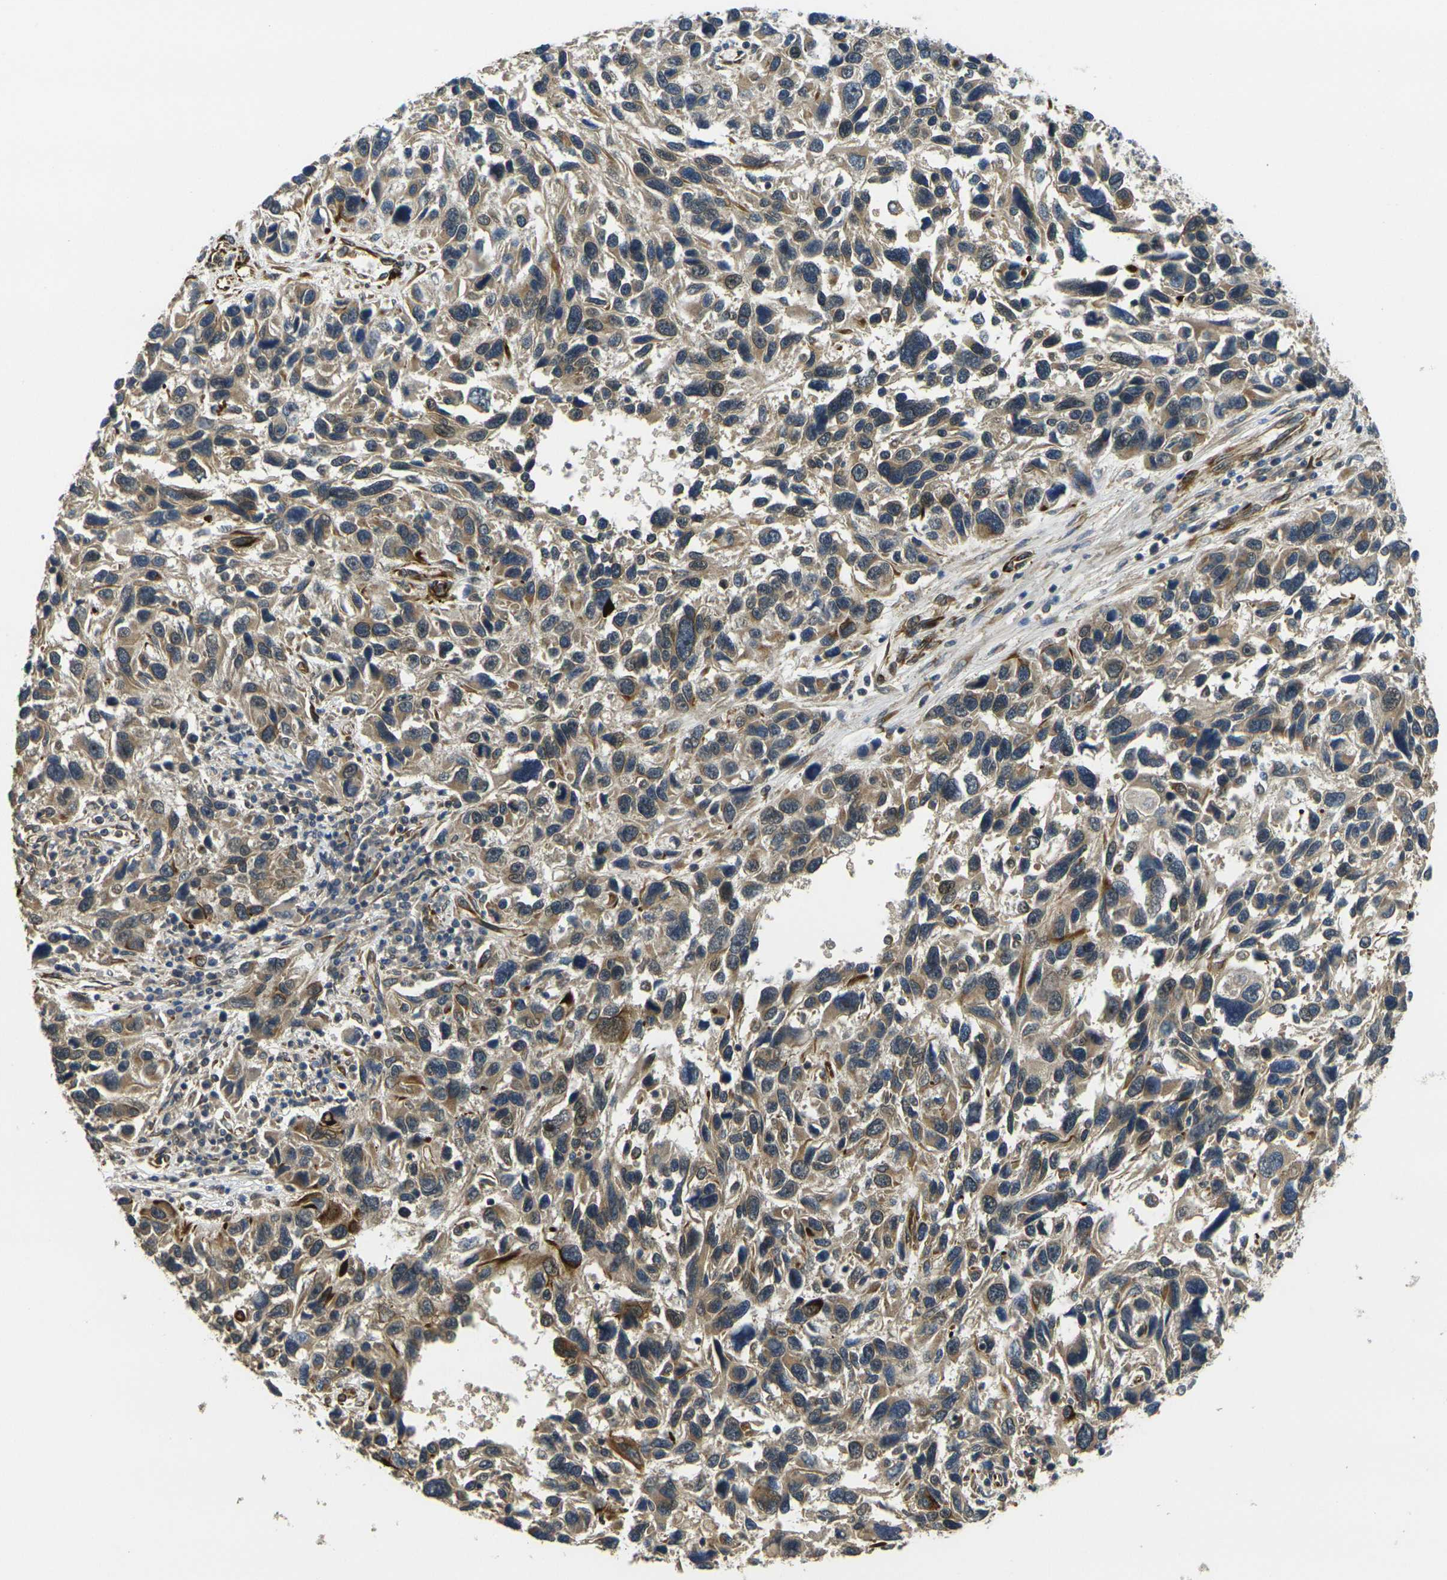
{"staining": {"intensity": "moderate", "quantity": ">75%", "location": "cytoplasmic/membranous"}, "tissue": "melanoma", "cell_type": "Tumor cells", "image_type": "cancer", "snomed": [{"axis": "morphology", "description": "Malignant melanoma, NOS"}, {"axis": "topography", "description": "Skin"}], "caption": "A micrograph of human melanoma stained for a protein exhibits moderate cytoplasmic/membranous brown staining in tumor cells.", "gene": "FUT11", "patient": {"sex": "male", "age": 53}}